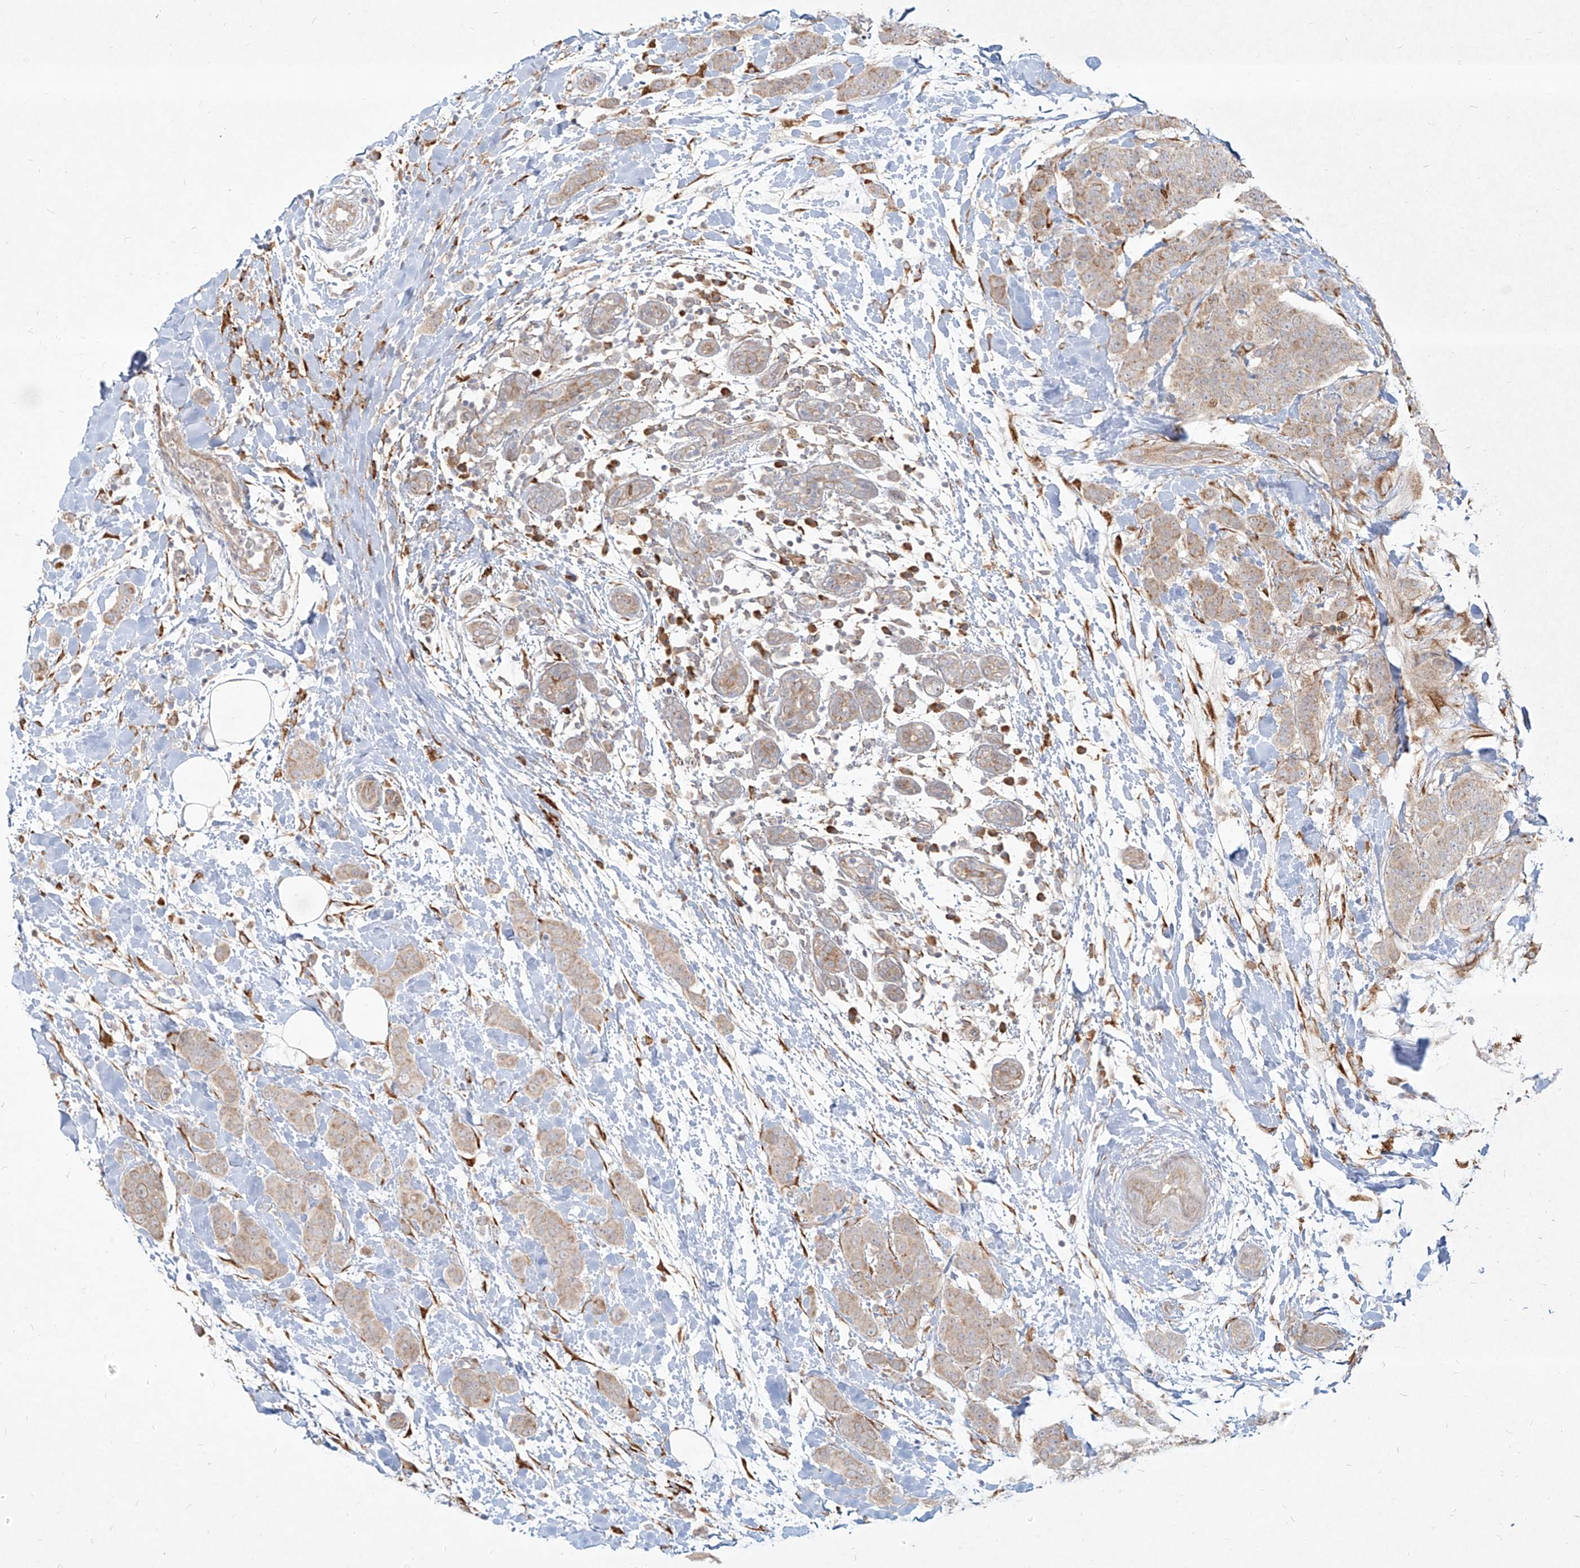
{"staining": {"intensity": "weak", "quantity": "25%-75%", "location": "cytoplasmic/membranous"}, "tissue": "breast cancer", "cell_type": "Tumor cells", "image_type": "cancer", "snomed": [{"axis": "morphology", "description": "Normal tissue, NOS"}, {"axis": "morphology", "description": "Duct carcinoma"}, {"axis": "topography", "description": "Breast"}], "caption": "Immunohistochemistry histopathology image of neoplastic tissue: breast cancer stained using immunohistochemistry demonstrates low levels of weak protein expression localized specifically in the cytoplasmic/membranous of tumor cells, appearing as a cytoplasmic/membranous brown color.", "gene": "CD209", "patient": {"sex": "female", "age": 40}}